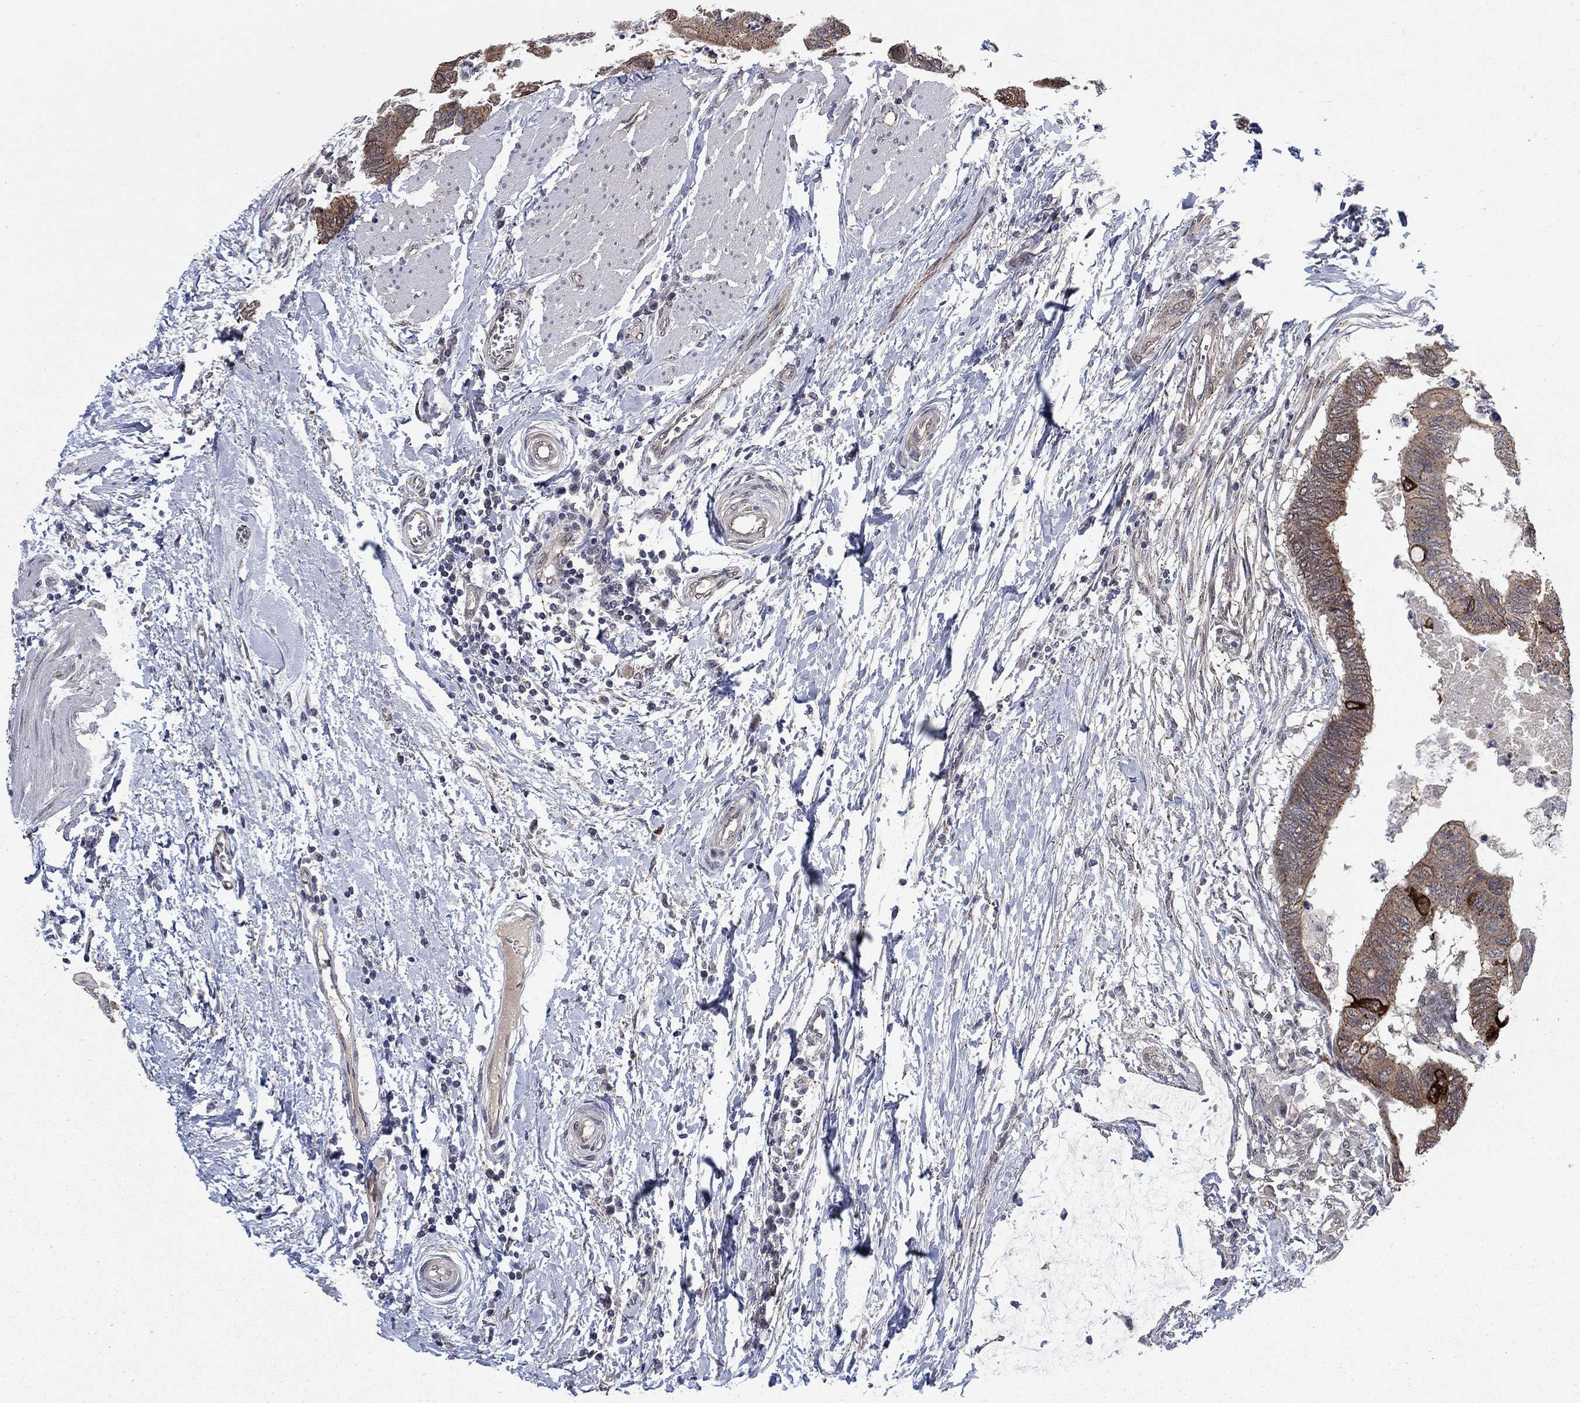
{"staining": {"intensity": "strong", "quantity": "<25%", "location": "cytoplasmic/membranous"}, "tissue": "colorectal cancer", "cell_type": "Tumor cells", "image_type": "cancer", "snomed": [{"axis": "morphology", "description": "Normal tissue, NOS"}, {"axis": "morphology", "description": "Adenocarcinoma, NOS"}, {"axis": "topography", "description": "Rectum"}, {"axis": "topography", "description": "Peripheral nerve tissue"}], "caption": "This micrograph displays immunohistochemistry (IHC) staining of human colorectal cancer, with medium strong cytoplasmic/membranous staining in about <25% of tumor cells.", "gene": "SH3RF1", "patient": {"sex": "male", "age": 92}}